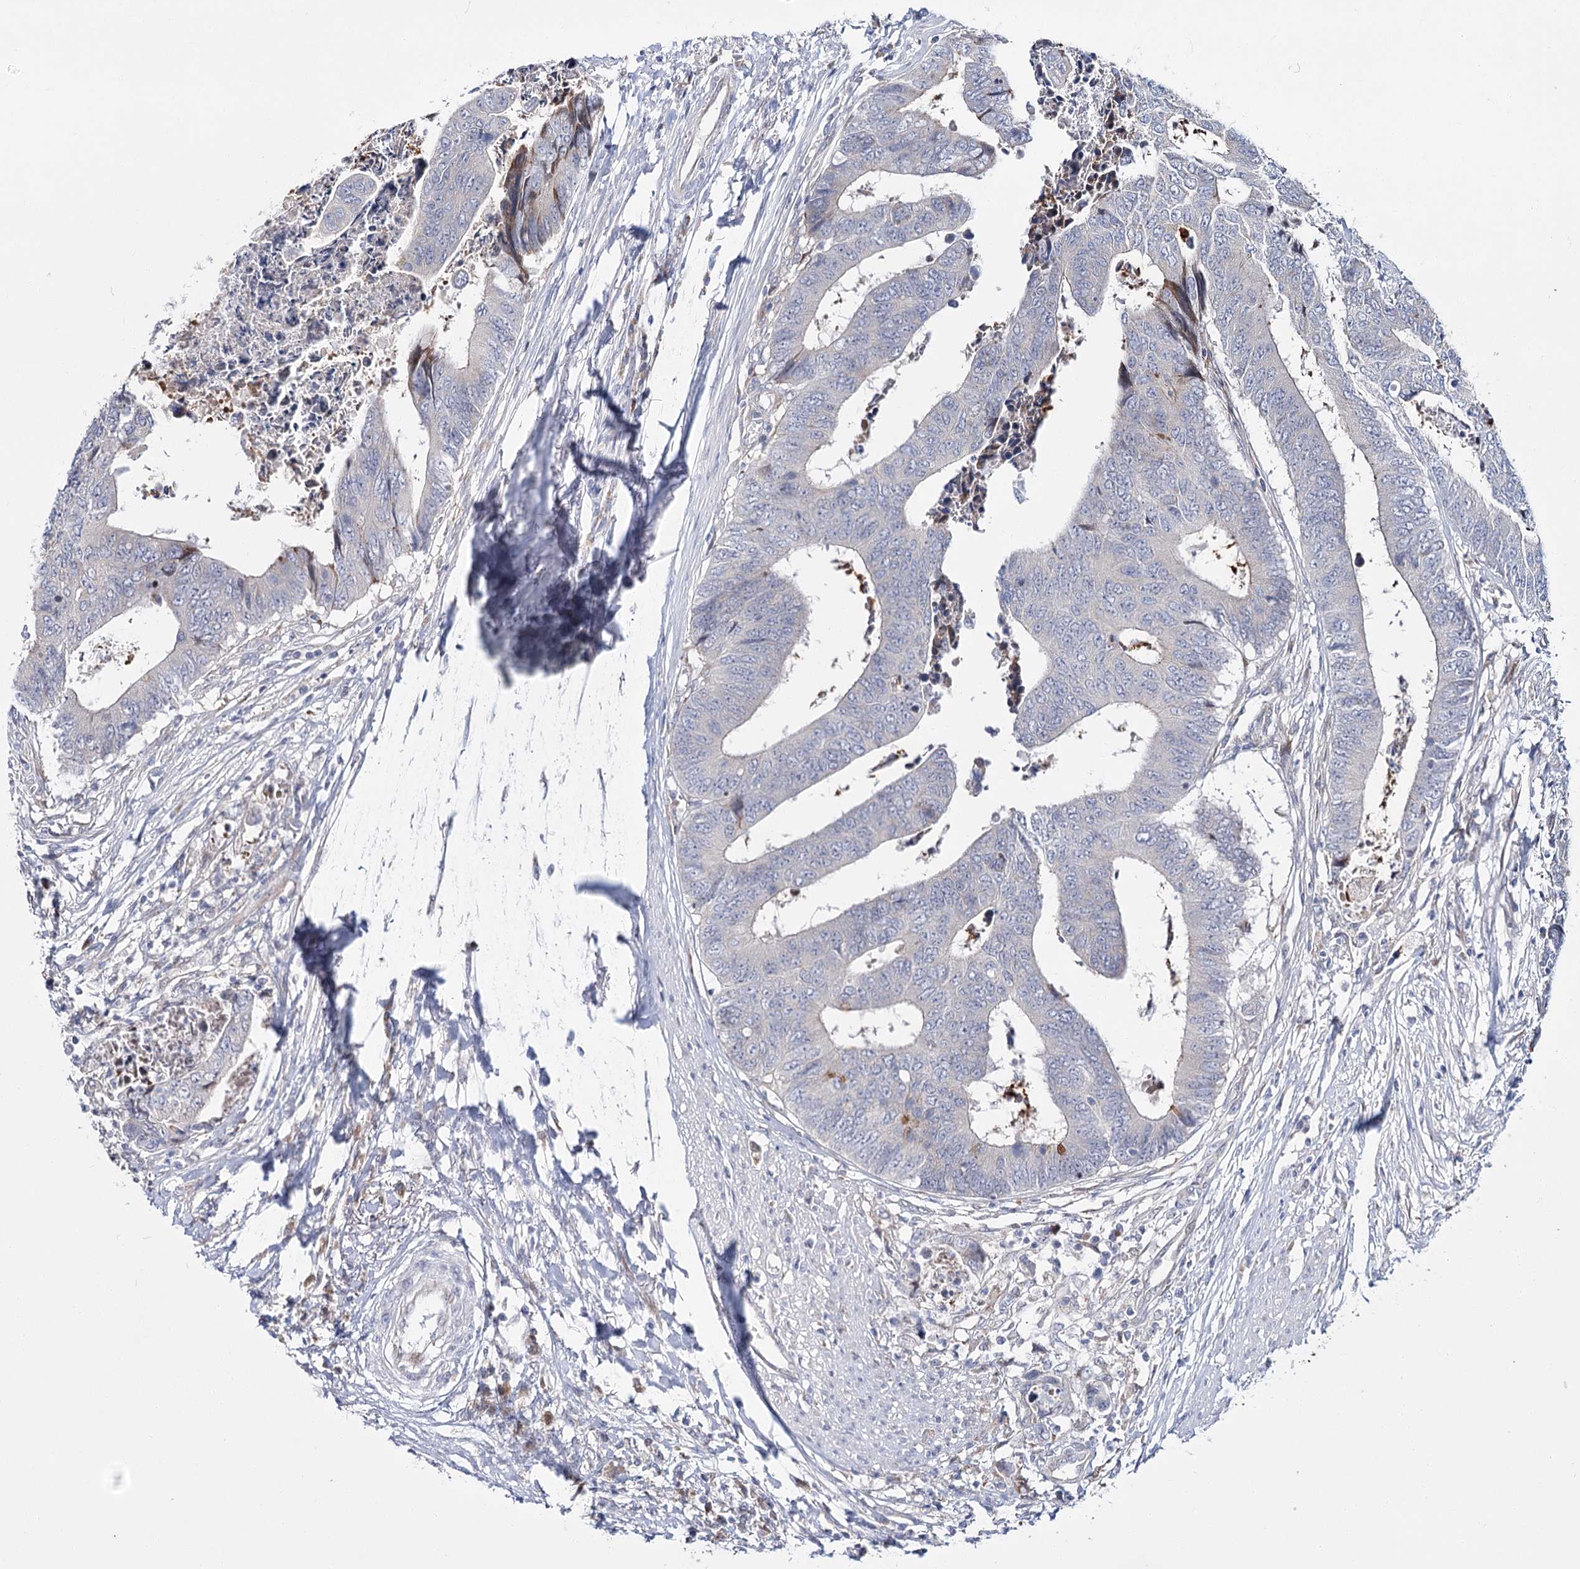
{"staining": {"intensity": "negative", "quantity": "none", "location": "none"}, "tissue": "colorectal cancer", "cell_type": "Tumor cells", "image_type": "cancer", "snomed": [{"axis": "morphology", "description": "Adenocarcinoma, NOS"}, {"axis": "topography", "description": "Rectum"}], "caption": "A high-resolution micrograph shows IHC staining of colorectal cancer (adenocarcinoma), which demonstrates no significant staining in tumor cells. (DAB immunohistochemistry visualized using brightfield microscopy, high magnification).", "gene": "CPLANE1", "patient": {"sex": "male", "age": 84}}